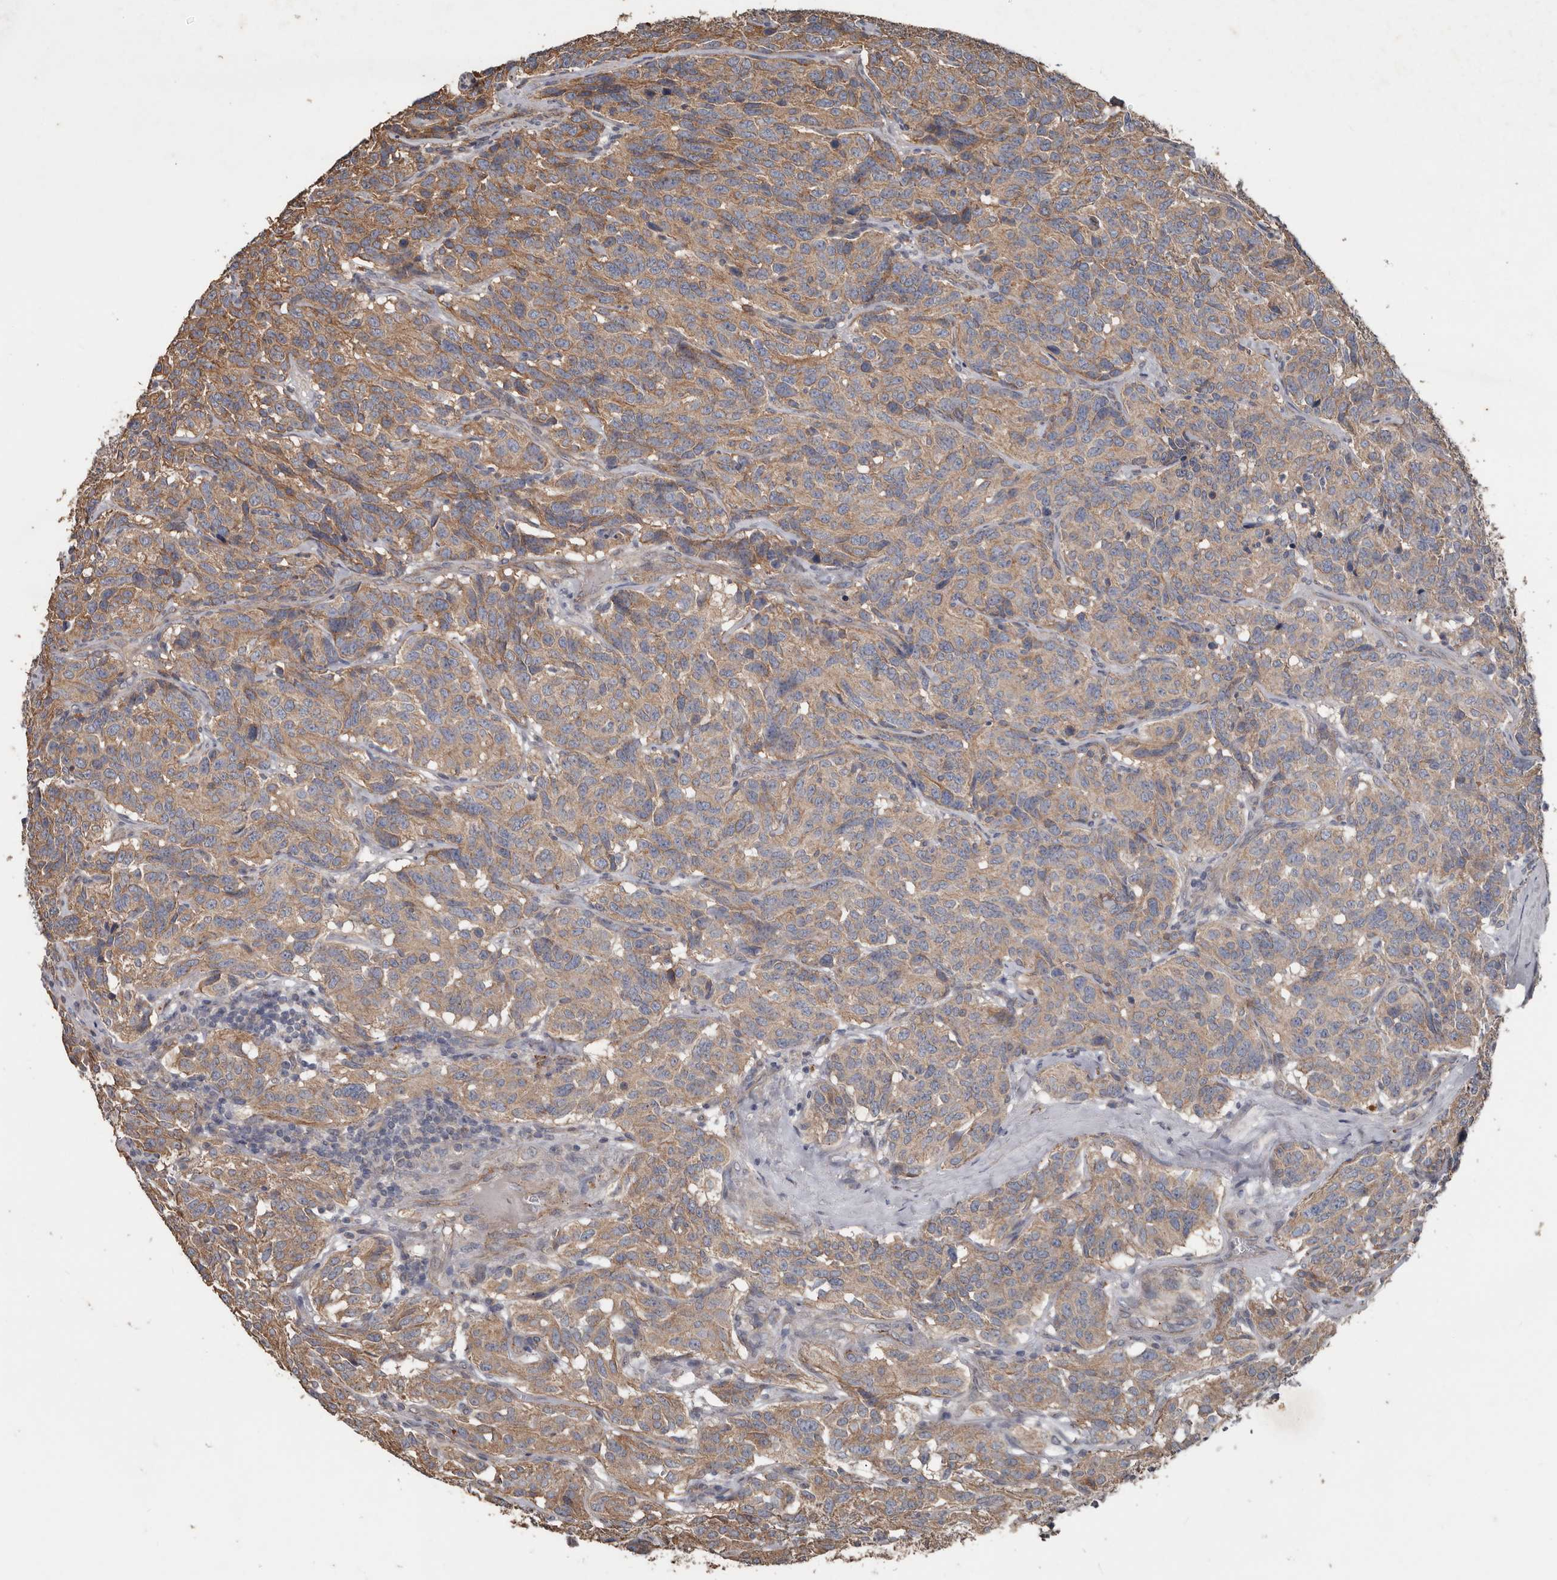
{"staining": {"intensity": "moderate", "quantity": ">75%", "location": "cytoplasmic/membranous"}, "tissue": "carcinoid", "cell_type": "Tumor cells", "image_type": "cancer", "snomed": [{"axis": "morphology", "description": "Carcinoid, malignant, NOS"}, {"axis": "topography", "description": "Lung"}], "caption": "An image of malignant carcinoid stained for a protein exhibits moderate cytoplasmic/membranous brown staining in tumor cells. (Stains: DAB (3,3'-diaminobenzidine) in brown, nuclei in blue, Microscopy: brightfield microscopy at high magnification).", "gene": "HYAL4", "patient": {"sex": "female", "age": 46}}